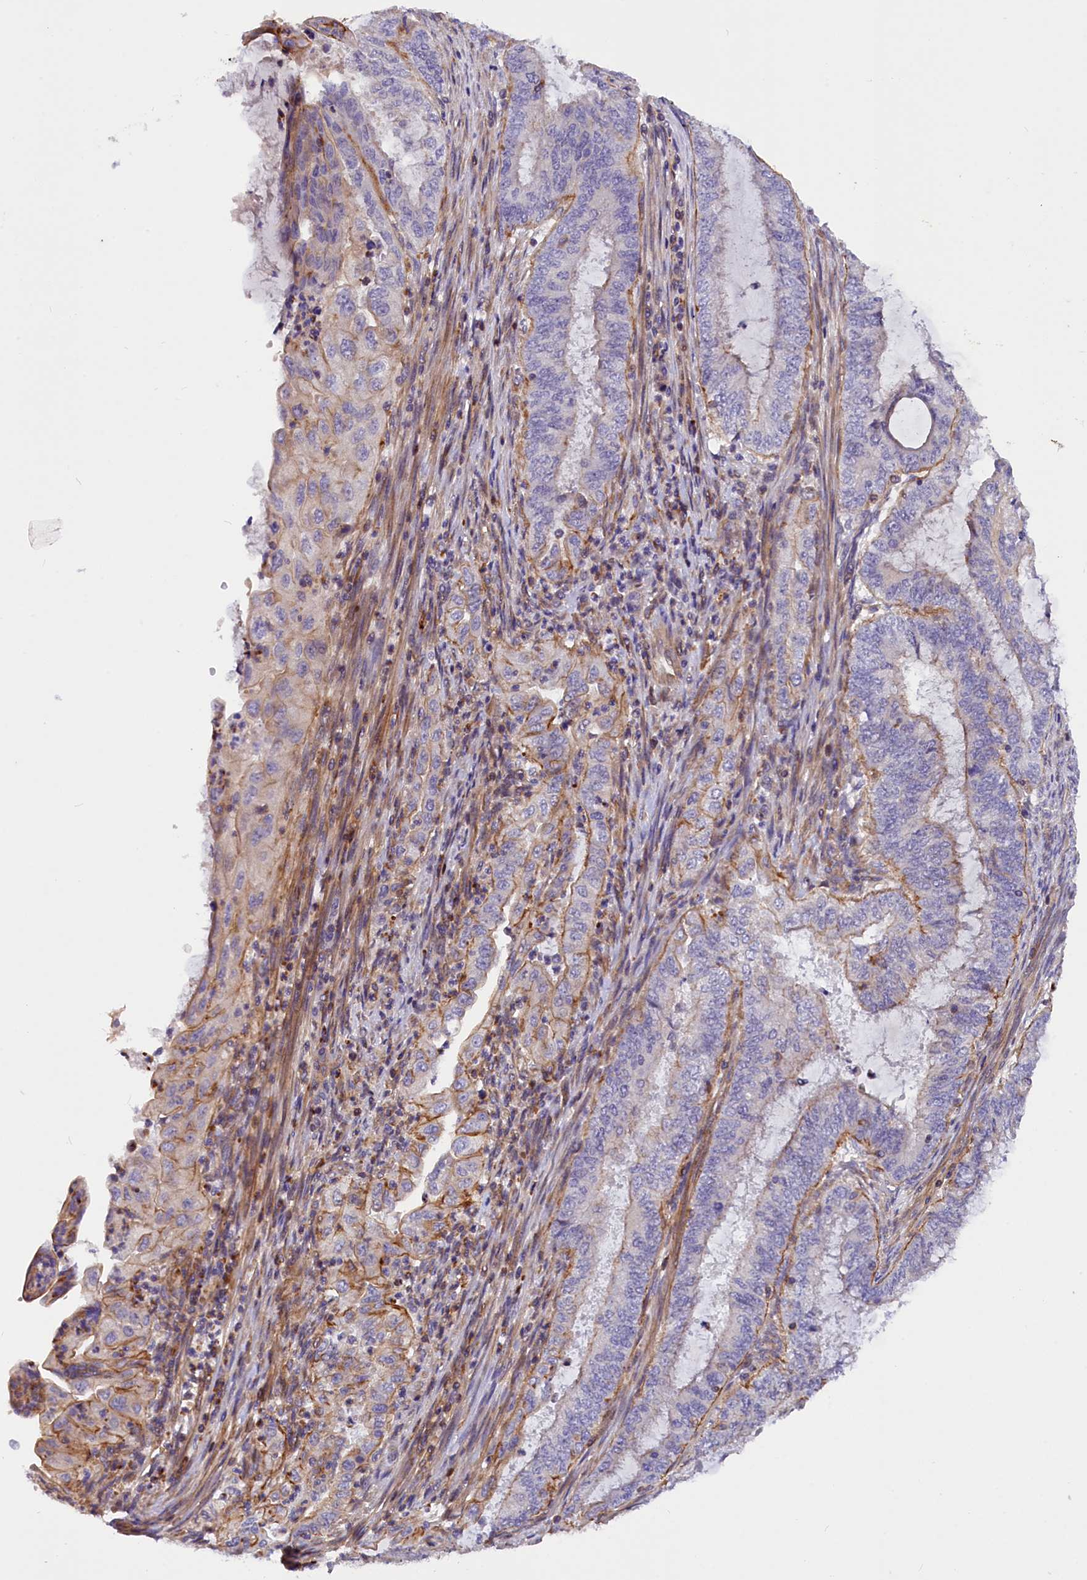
{"staining": {"intensity": "negative", "quantity": "none", "location": "none"}, "tissue": "endometrial cancer", "cell_type": "Tumor cells", "image_type": "cancer", "snomed": [{"axis": "morphology", "description": "Adenocarcinoma, NOS"}, {"axis": "topography", "description": "Endometrium"}], "caption": "Protein analysis of endometrial adenocarcinoma reveals no significant positivity in tumor cells. Nuclei are stained in blue.", "gene": "MED20", "patient": {"sex": "female", "age": 51}}